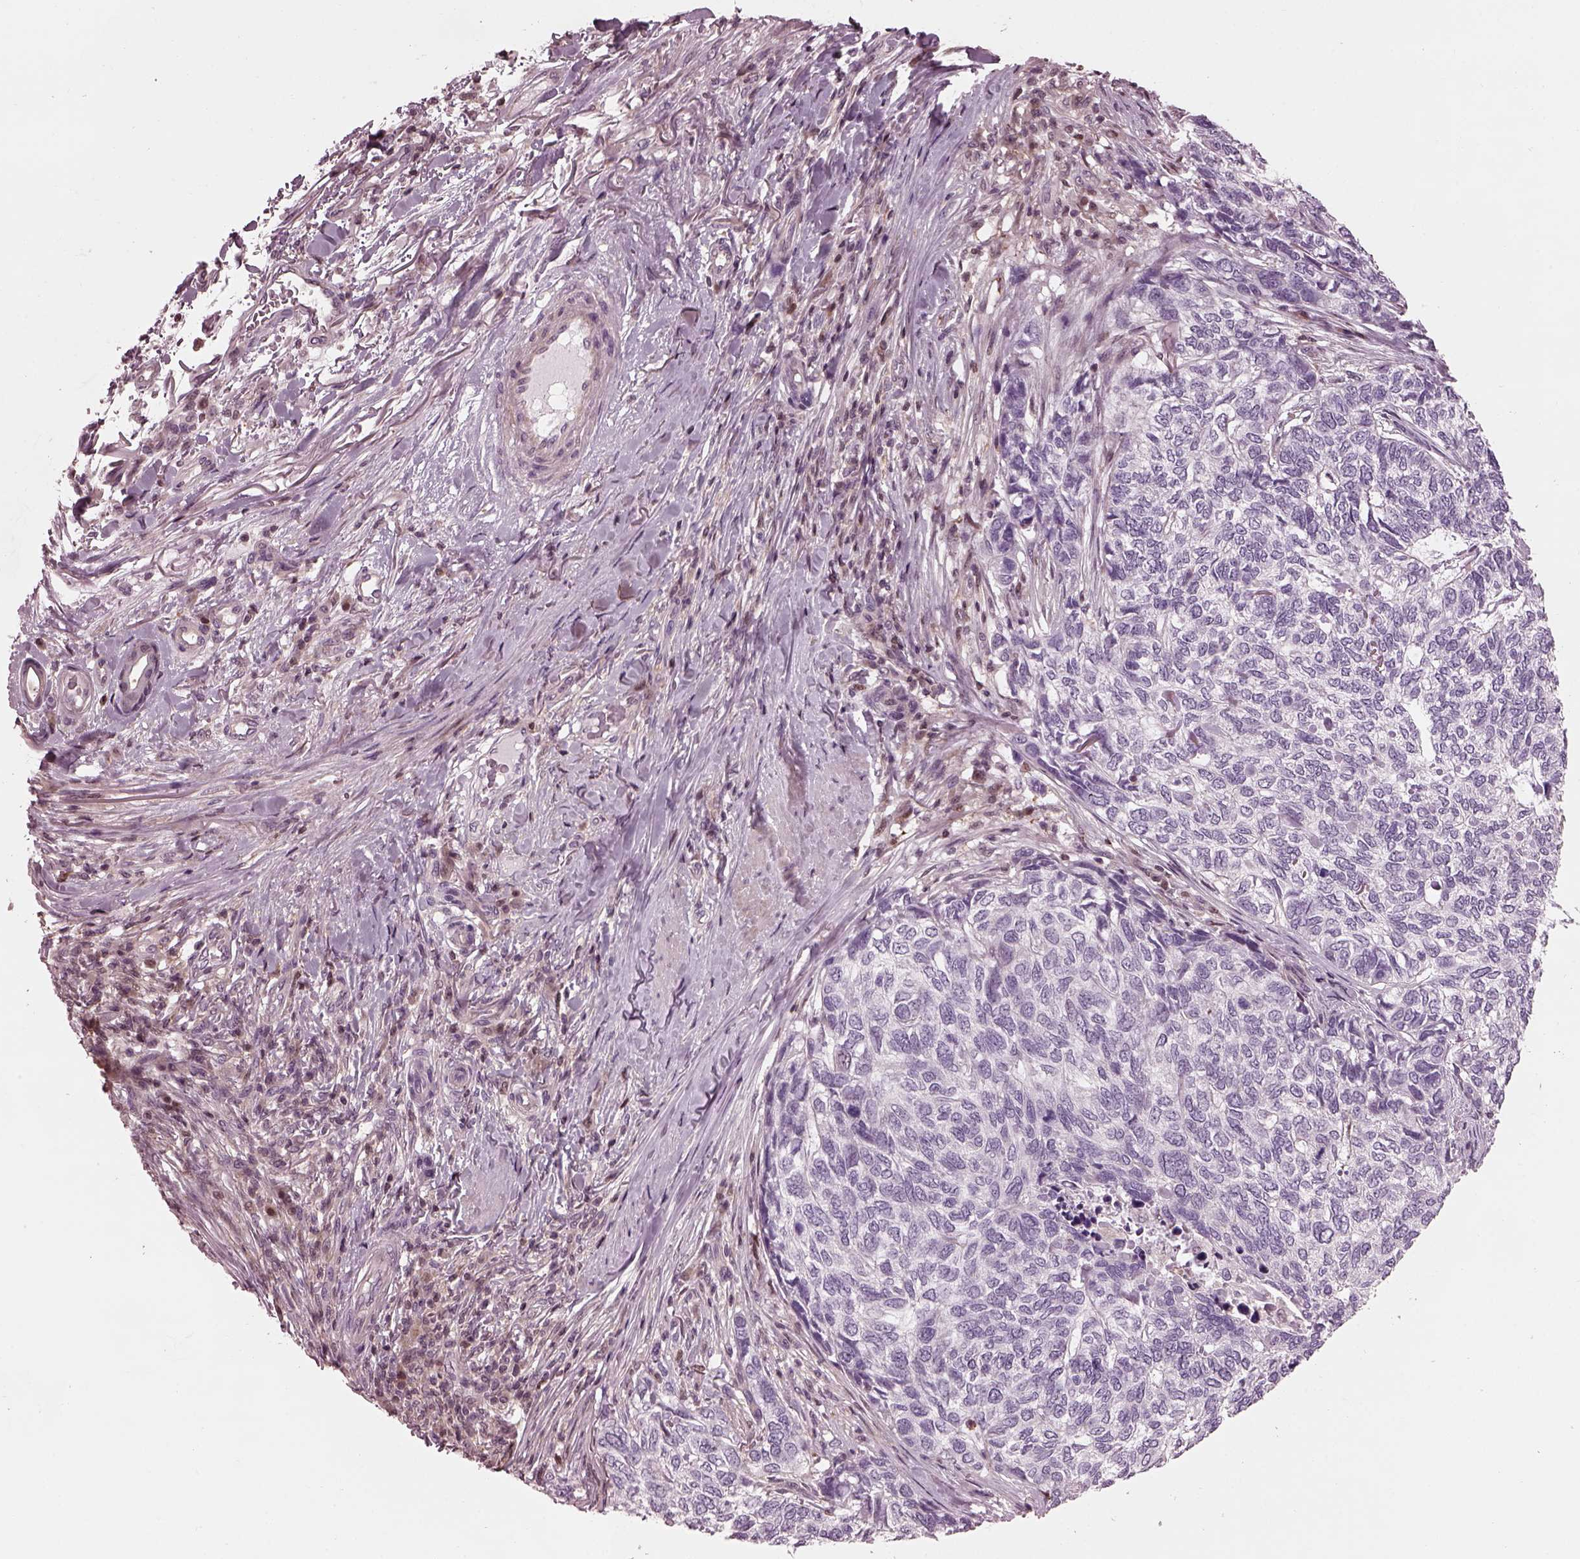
{"staining": {"intensity": "negative", "quantity": "none", "location": "none"}, "tissue": "skin cancer", "cell_type": "Tumor cells", "image_type": "cancer", "snomed": [{"axis": "morphology", "description": "Basal cell carcinoma"}, {"axis": "topography", "description": "Skin"}], "caption": "IHC of human skin cancer reveals no expression in tumor cells.", "gene": "BFSP1", "patient": {"sex": "female", "age": 65}}